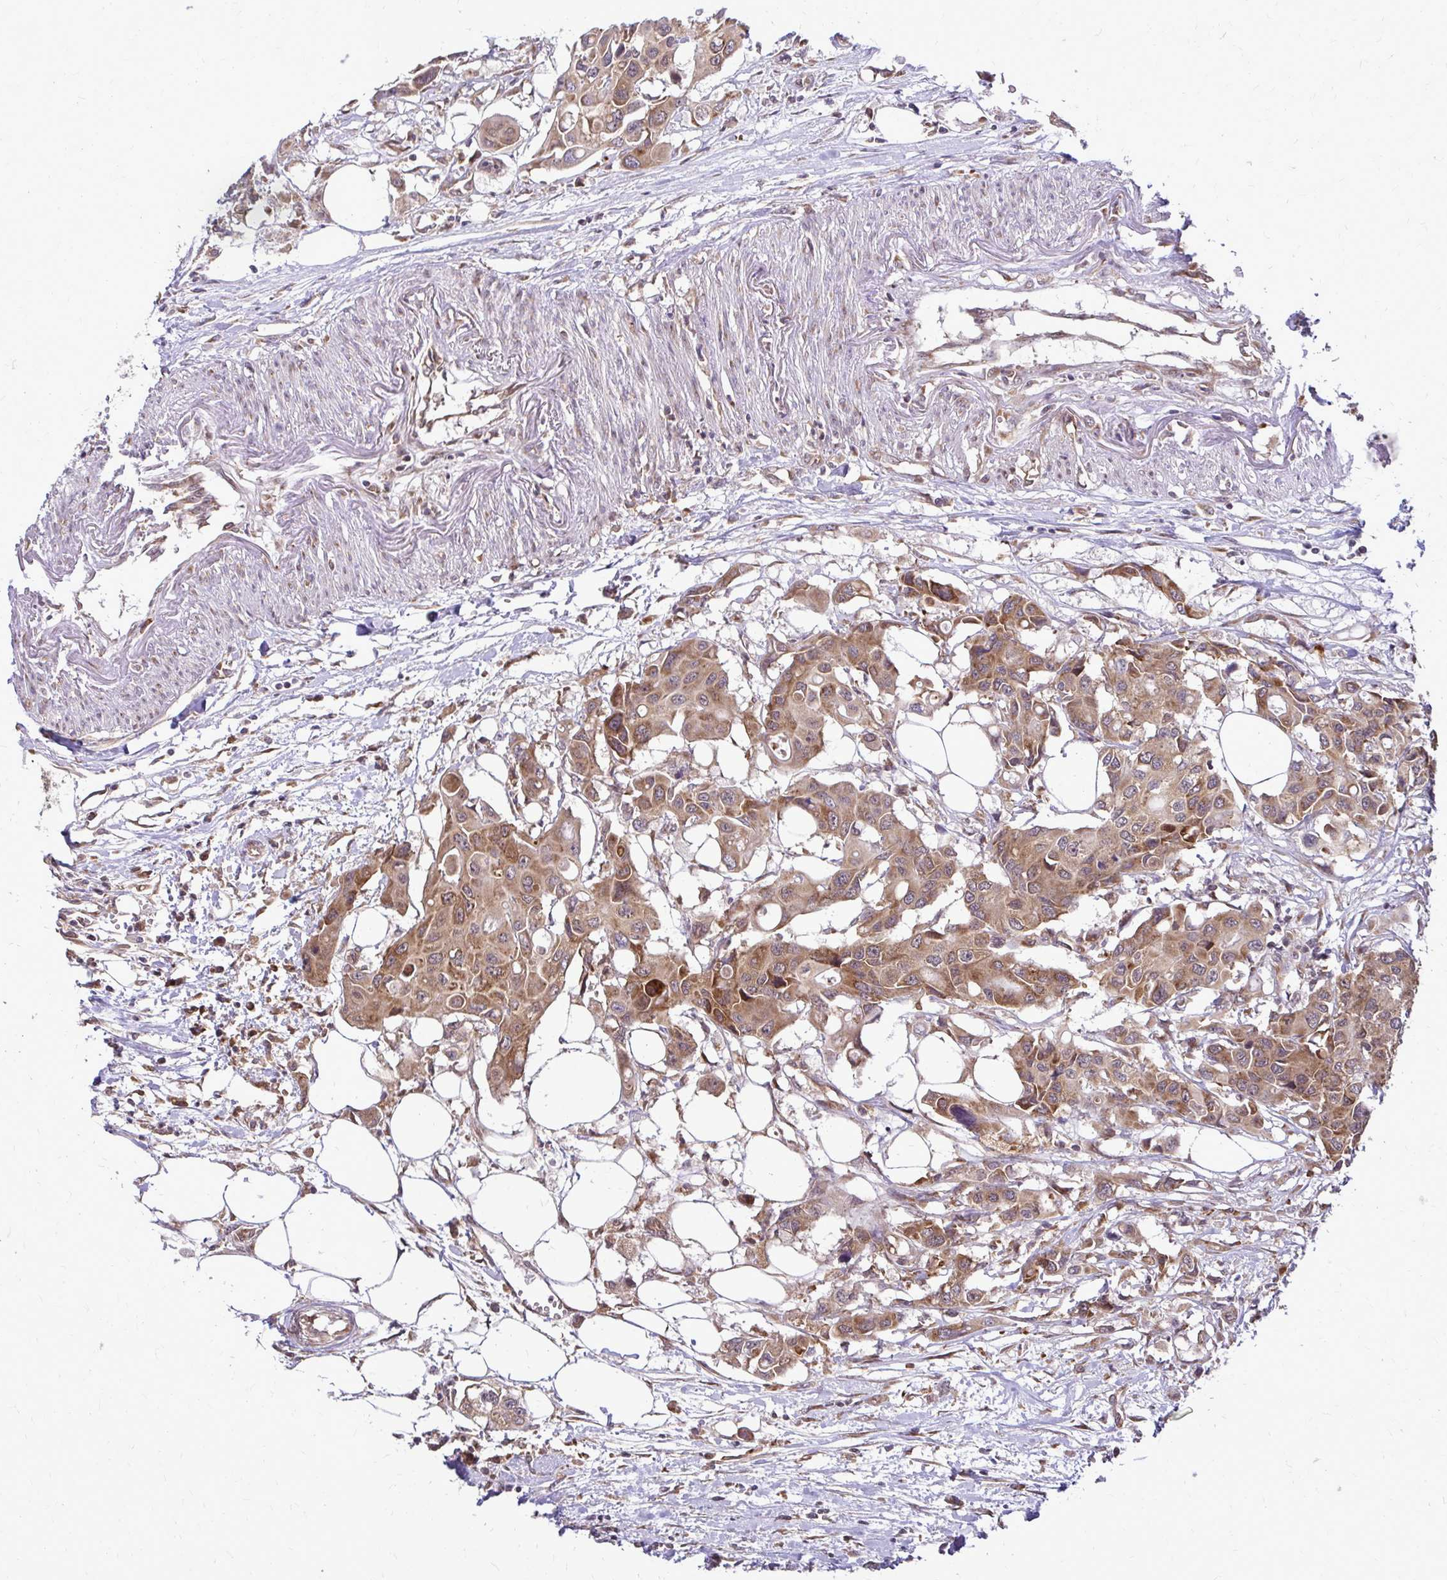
{"staining": {"intensity": "moderate", "quantity": ">75%", "location": "cytoplasmic/membranous"}, "tissue": "colorectal cancer", "cell_type": "Tumor cells", "image_type": "cancer", "snomed": [{"axis": "morphology", "description": "Adenocarcinoma, NOS"}, {"axis": "topography", "description": "Colon"}], "caption": "About >75% of tumor cells in human colorectal cancer show moderate cytoplasmic/membranous protein staining as visualized by brown immunohistochemical staining.", "gene": "FMR1", "patient": {"sex": "male", "age": 77}}